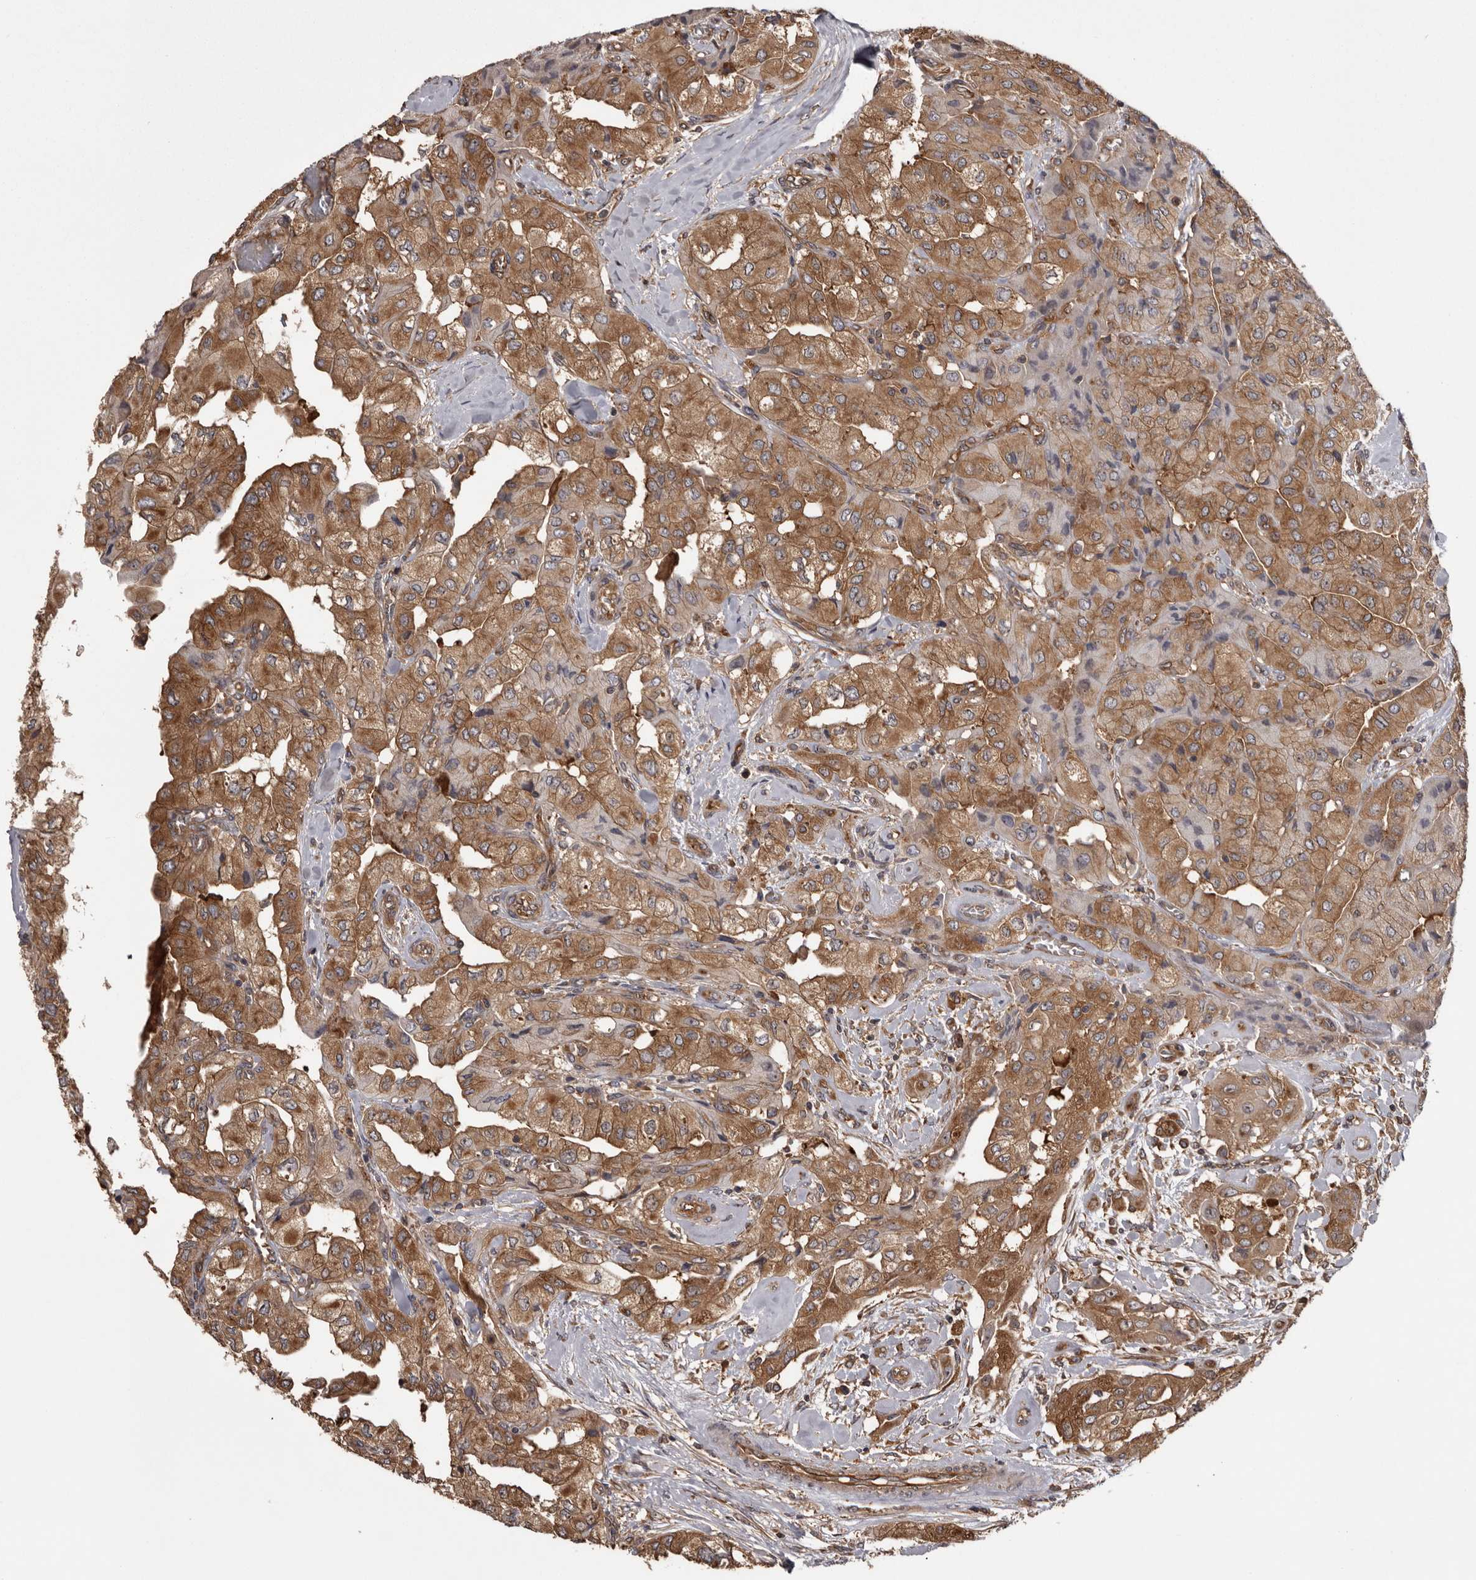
{"staining": {"intensity": "moderate", "quantity": ">75%", "location": "cytoplasmic/membranous"}, "tissue": "thyroid cancer", "cell_type": "Tumor cells", "image_type": "cancer", "snomed": [{"axis": "morphology", "description": "Papillary adenocarcinoma, NOS"}, {"axis": "topography", "description": "Thyroid gland"}], "caption": "Moderate cytoplasmic/membranous staining is present in about >75% of tumor cells in thyroid cancer (papillary adenocarcinoma).", "gene": "DARS1", "patient": {"sex": "female", "age": 59}}